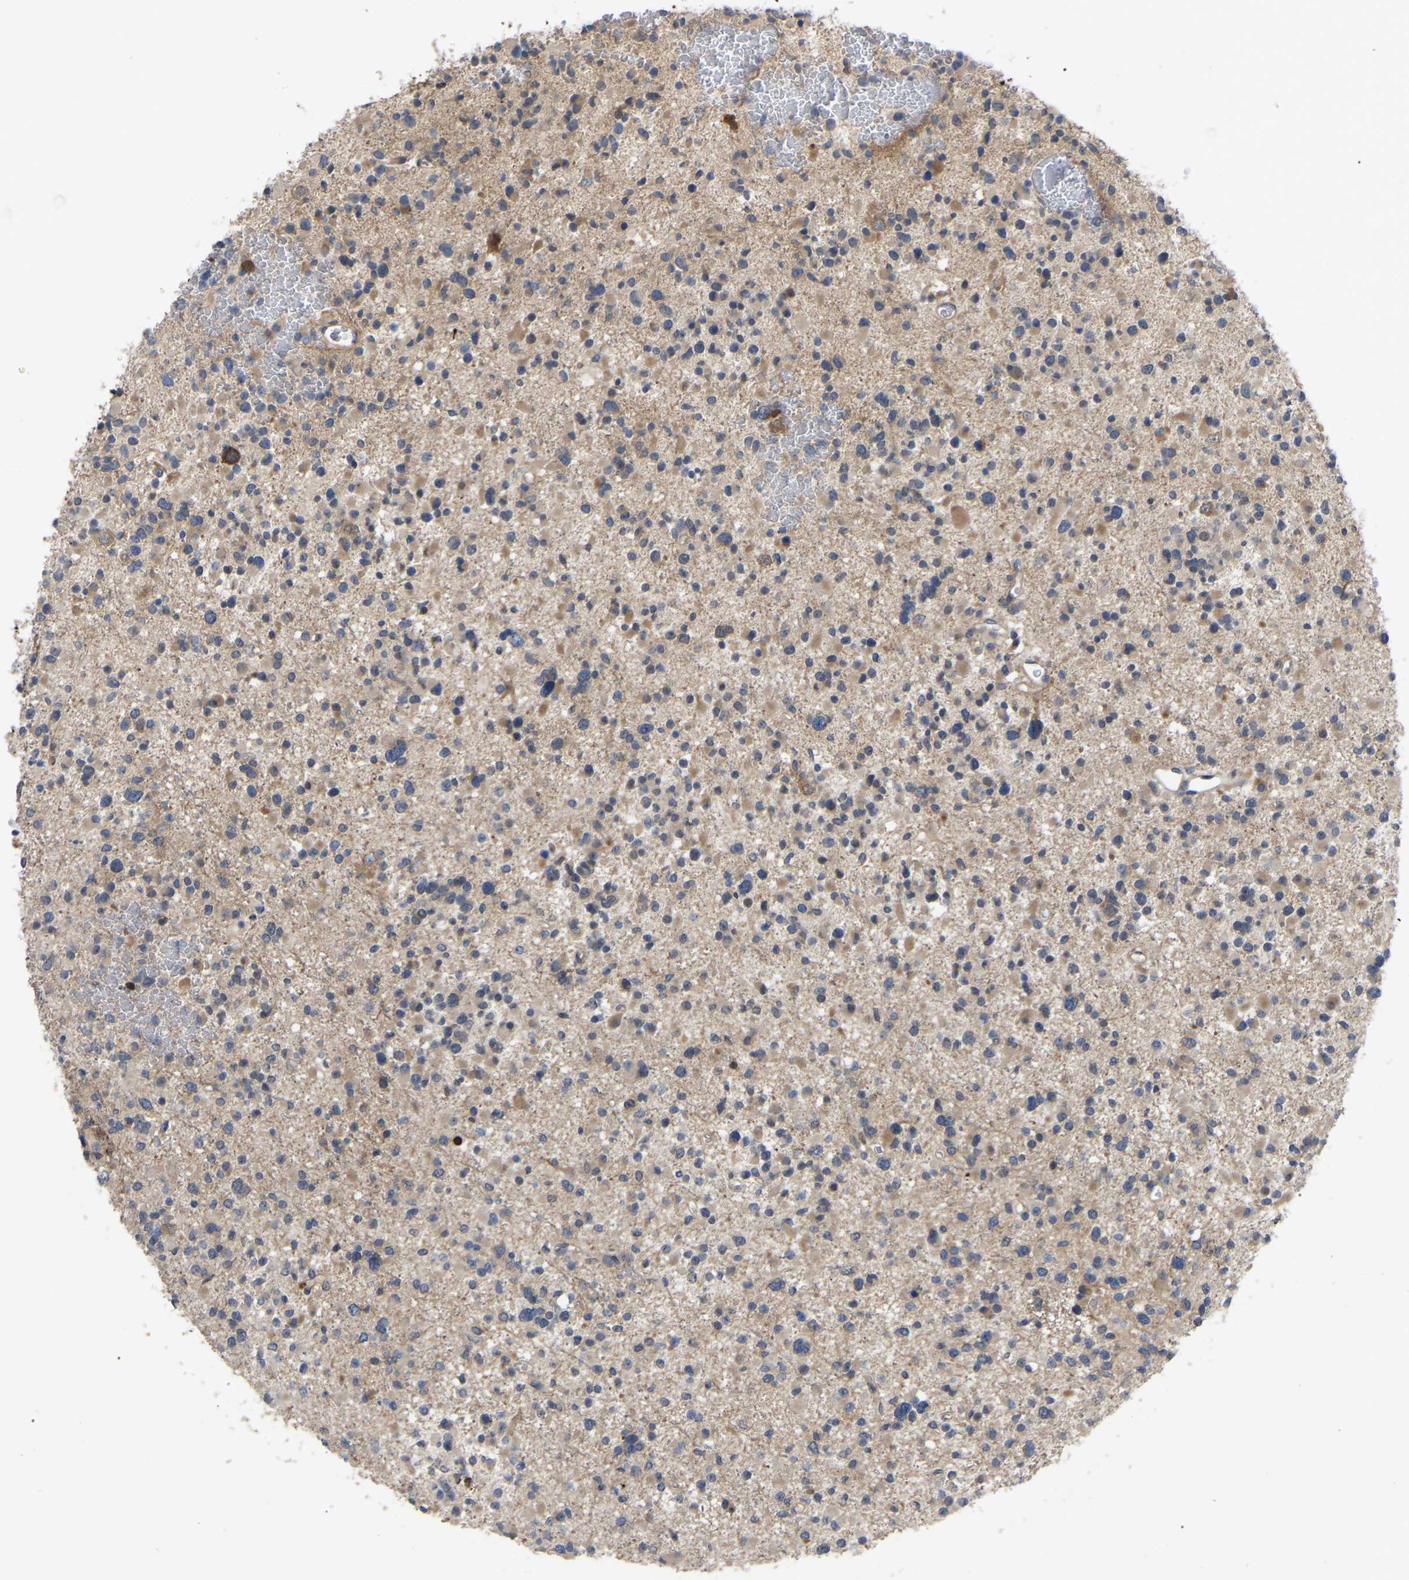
{"staining": {"intensity": "moderate", "quantity": "25%-75%", "location": "cytoplasmic/membranous"}, "tissue": "glioma", "cell_type": "Tumor cells", "image_type": "cancer", "snomed": [{"axis": "morphology", "description": "Glioma, malignant, Low grade"}, {"axis": "topography", "description": "Brain"}], "caption": "Immunohistochemical staining of human glioma demonstrates moderate cytoplasmic/membranous protein staining in approximately 25%-75% of tumor cells.", "gene": "CIT", "patient": {"sex": "female", "age": 22}}